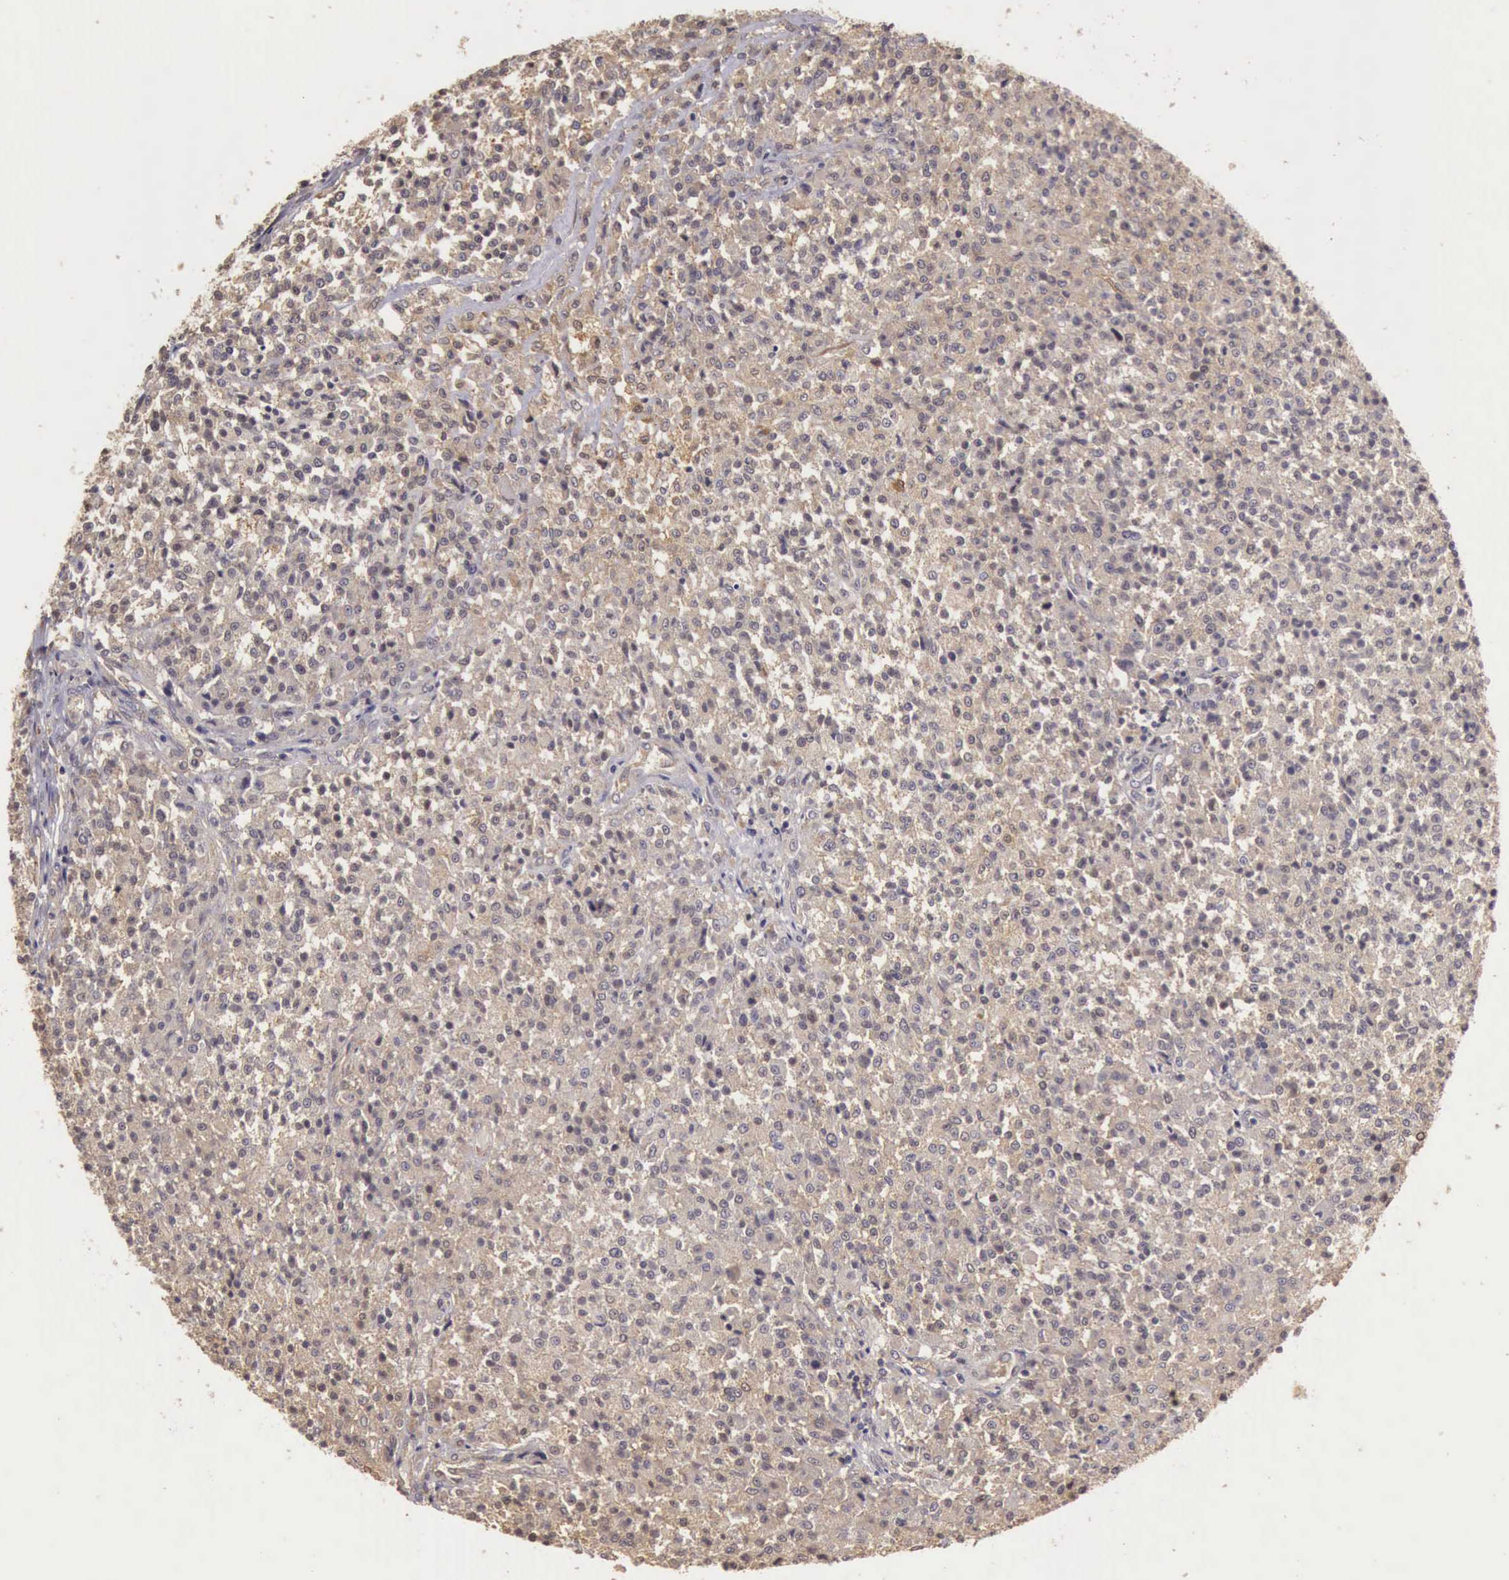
{"staining": {"intensity": "weak", "quantity": ">75%", "location": "cytoplasmic/membranous"}, "tissue": "testis cancer", "cell_type": "Tumor cells", "image_type": "cancer", "snomed": [{"axis": "morphology", "description": "Seminoma, NOS"}, {"axis": "topography", "description": "Testis"}], "caption": "Testis cancer (seminoma) tissue demonstrates weak cytoplasmic/membranous expression in approximately >75% of tumor cells The protein of interest is stained brown, and the nuclei are stained in blue (DAB (3,3'-diaminobenzidine) IHC with brightfield microscopy, high magnification).", "gene": "EIF5", "patient": {"sex": "male", "age": 59}}